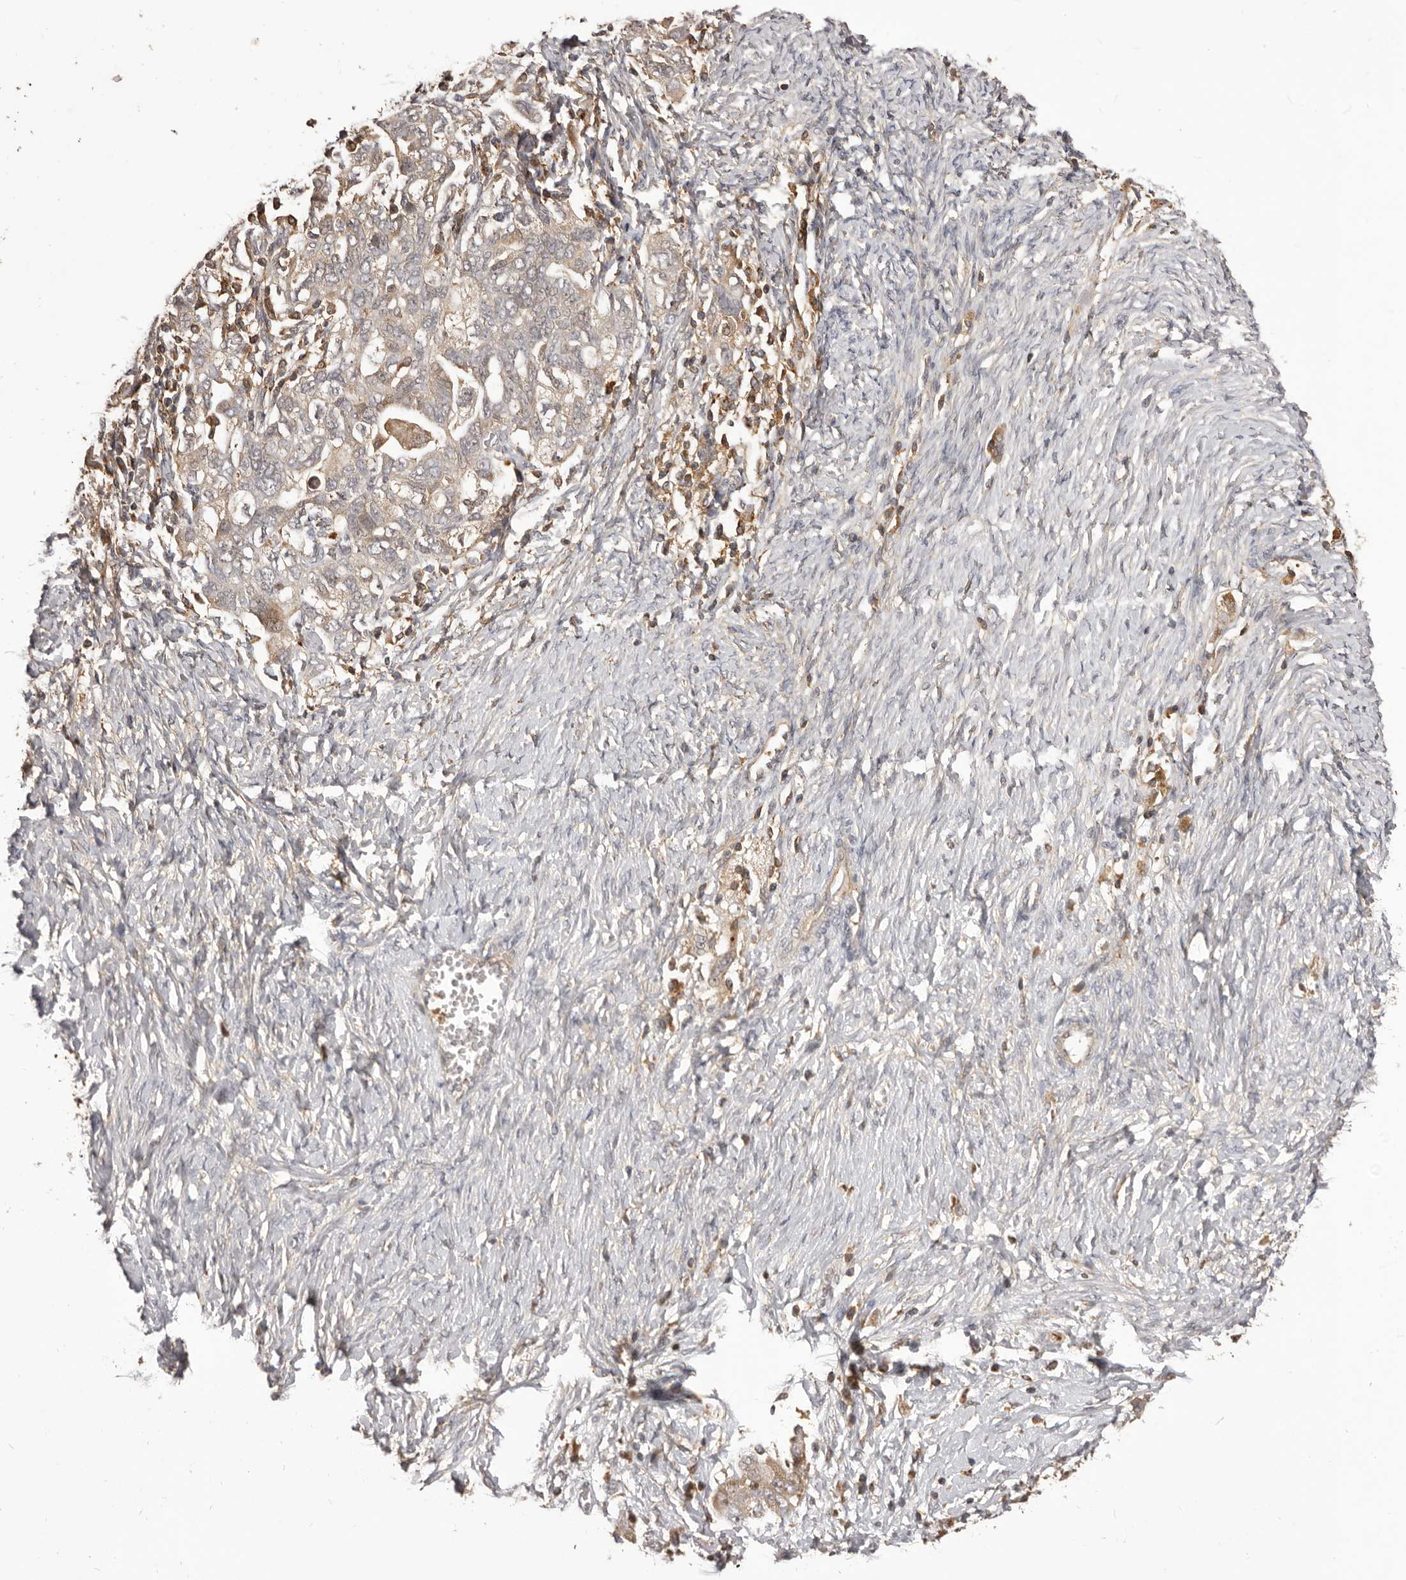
{"staining": {"intensity": "moderate", "quantity": ">75%", "location": "cytoplasmic/membranous"}, "tissue": "ovarian cancer", "cell_type": "Tumor cells", "image_type": "cancer", "snomed": [{"axis": "morphology", "description": "Carcinoma, NOS"}, {"axis": "morphology", "description": "Cystadenocarcinoma, serous, NOS"}, {"axis": "topography", "description": "Ovary"}], "caption": "Immunohistochemistry of ovarian cancer (carcinoma) displays medium levels of moderate cytoplasmic/membranous positivity in about >75% of tumor cells.", "gene": "GLIPR2", "patient": {"sex": "female", "age": 69}}